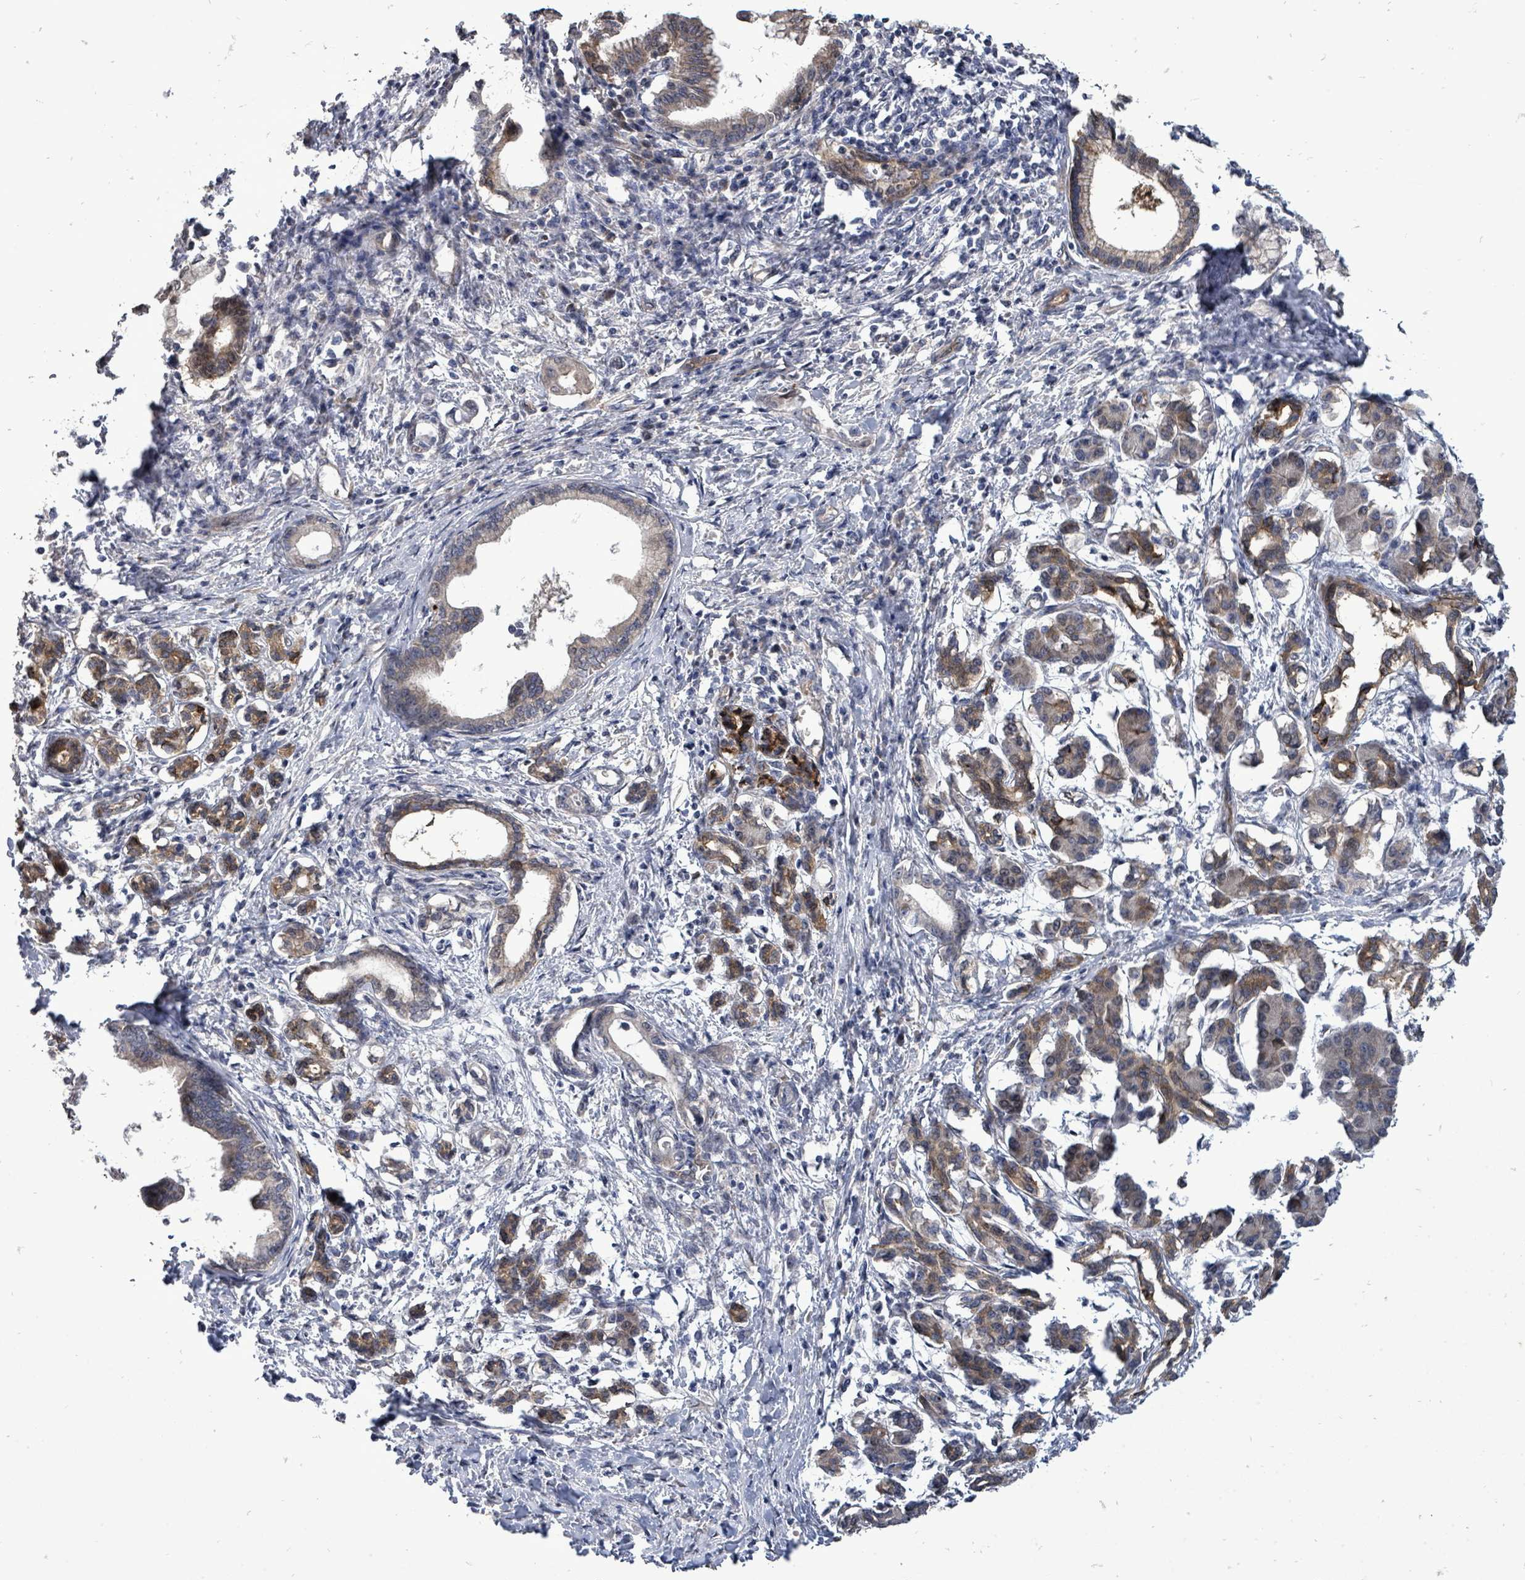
{"staining": {"intensity": "weak", "quantity": "<25%", "location": "cytoplasmic/membranous"}, "tissue": "pancreatic cancer", "cell_type": "Tumor cells", "image_type": "cancer", "snomed": [{"axis": "morphology", "description": "Adenocarcinoma, NOS"}, {"axis": "topography", "description": "Pancreas"}], "caption": "This is a micrograph of immunohistochemistry (IHC) staining of adenocarcinoma (pancreatic), which shows no positivity in tumor cells.", "gene": "RALGAPB", "patient": {"sex": "female", "age": 55}}